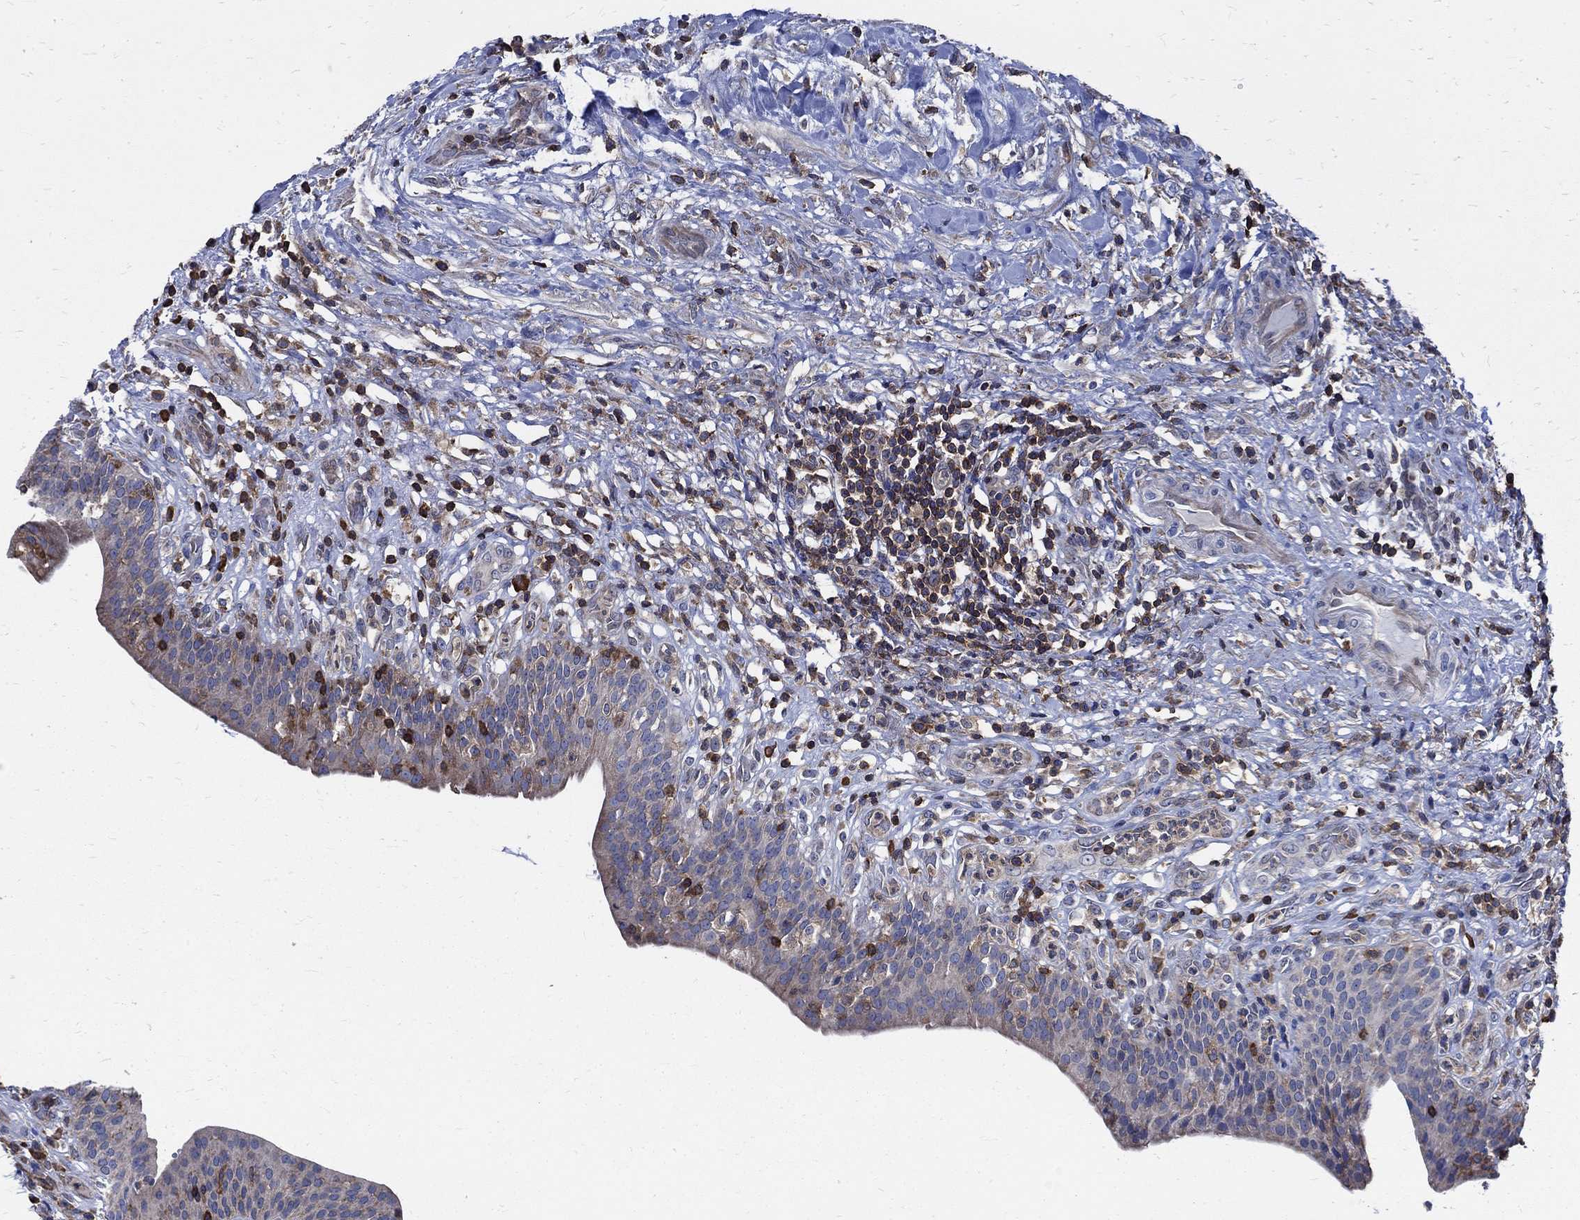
{"staining": {"intensity": "negative", "quantity": "none", "location": "none"}, "tissue": "urinary bladder", "cell_type": "Urothelial cells", "image_type": "normal", "snomed": [{"axis": "morphology", "description": "Normal tissue, NOS"}, {"axis": "topography", "description": "Urinary bladder"}], "caption": "DAB immunohistochemical staining of normal human urinary bladder reveals no significant expression in urothelial cells.", "gene": "AGAP2", "patient": {"sex": "male", "age": 66}}